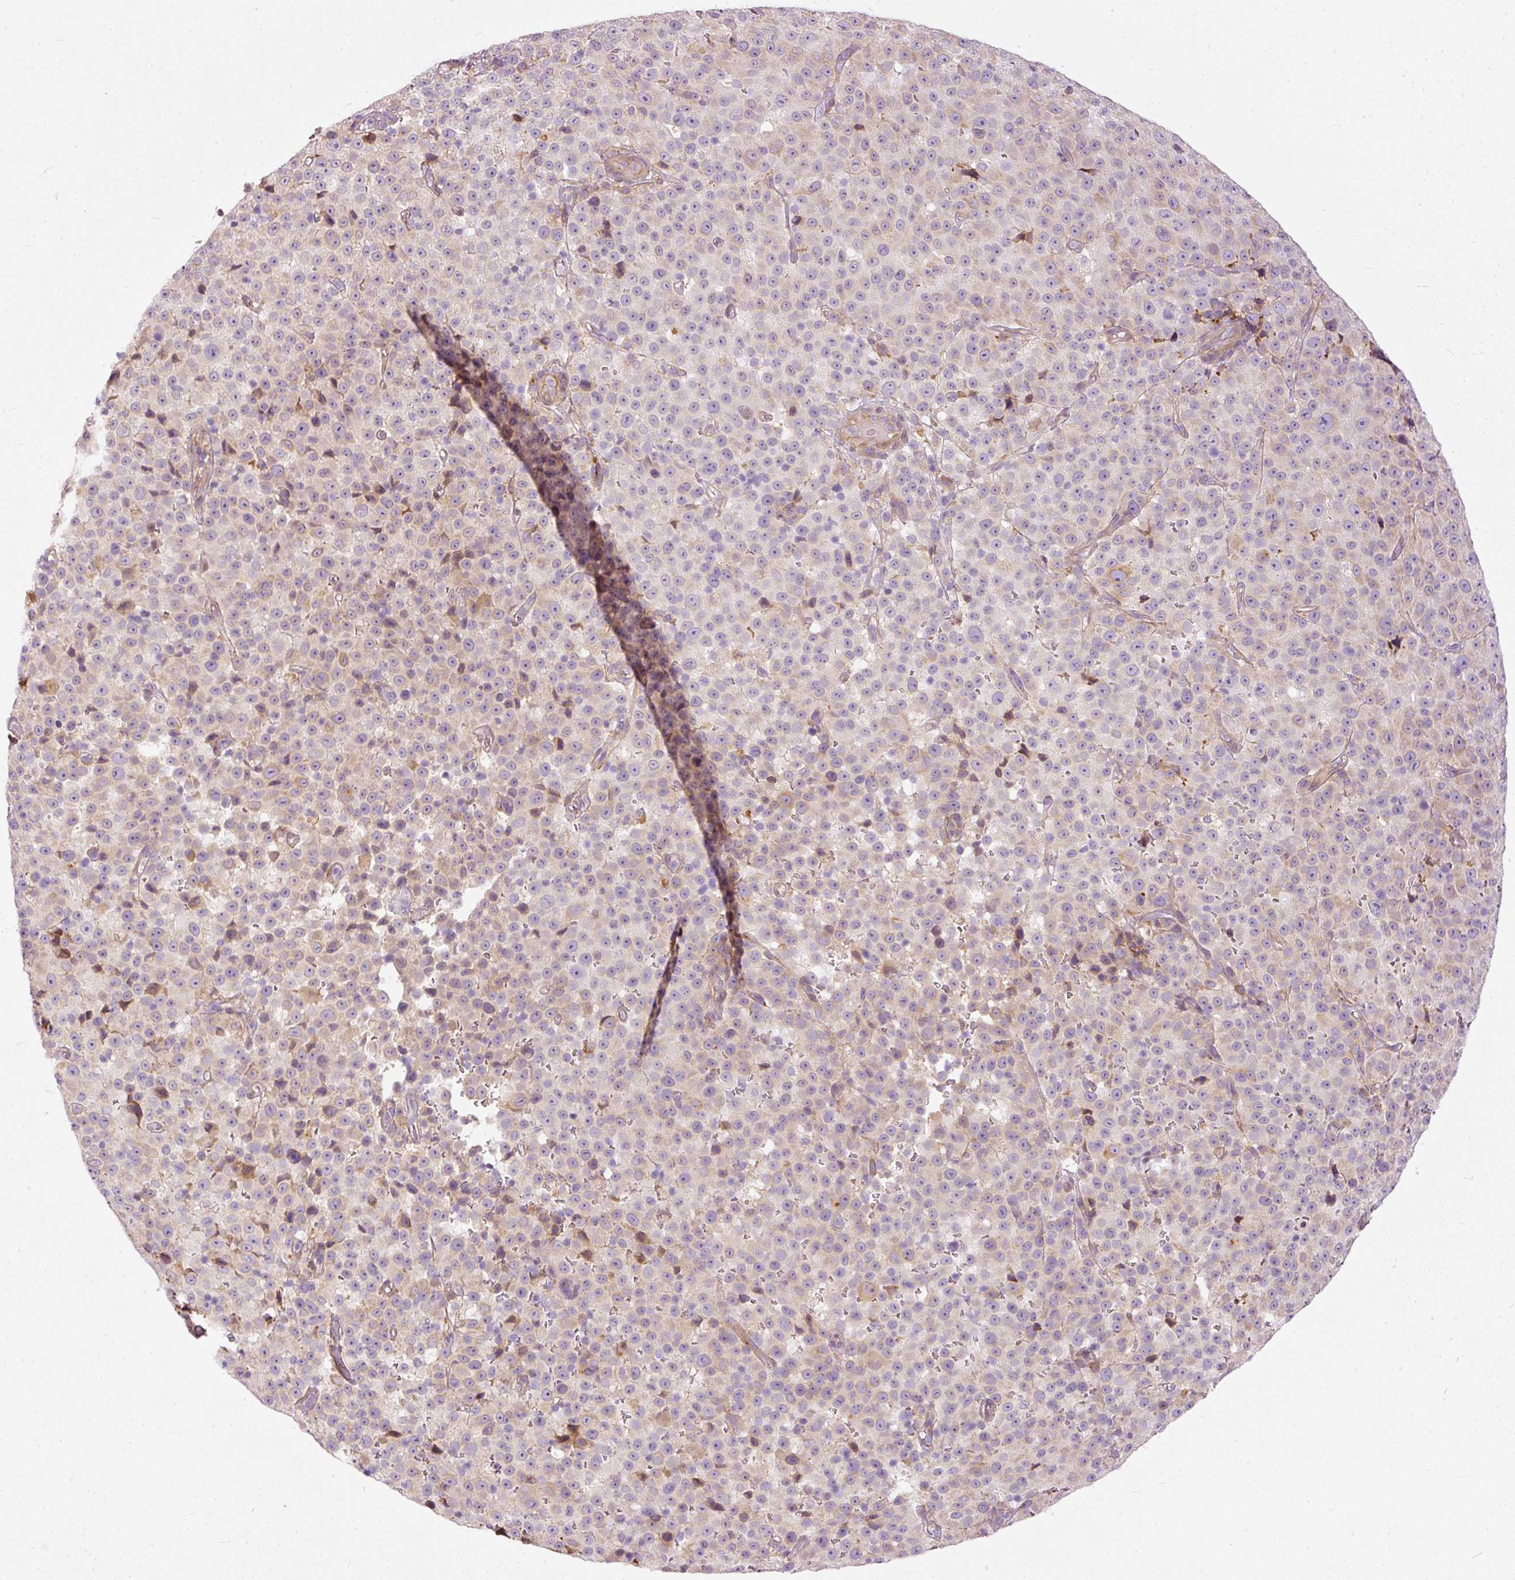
{"staining": {"intensity": "weak", "quantity": "<25%", "location": "cytoplasmic/membranous"}, "tissue": "melanoma", "cell_type": "Tumor cells", "image_type": "cancer", "snomed": [{"axis": "morphology", "description": "Malignant melanoma, Metastatic site"}, {"axis": "topography", "description": "Skin"}, {"axis": "topography", "description": "Lymph node"}], "caption": "Immunohistochemistry of malignant melanoma (metastatic site) shows no positivity in tumor cells. (Brightfield microscopy of DAB (3,3'-diaminobenzidine) IHC at high magnification).", "gene": "PAQR9", "patient": {"sex": "male", "age": 66}}